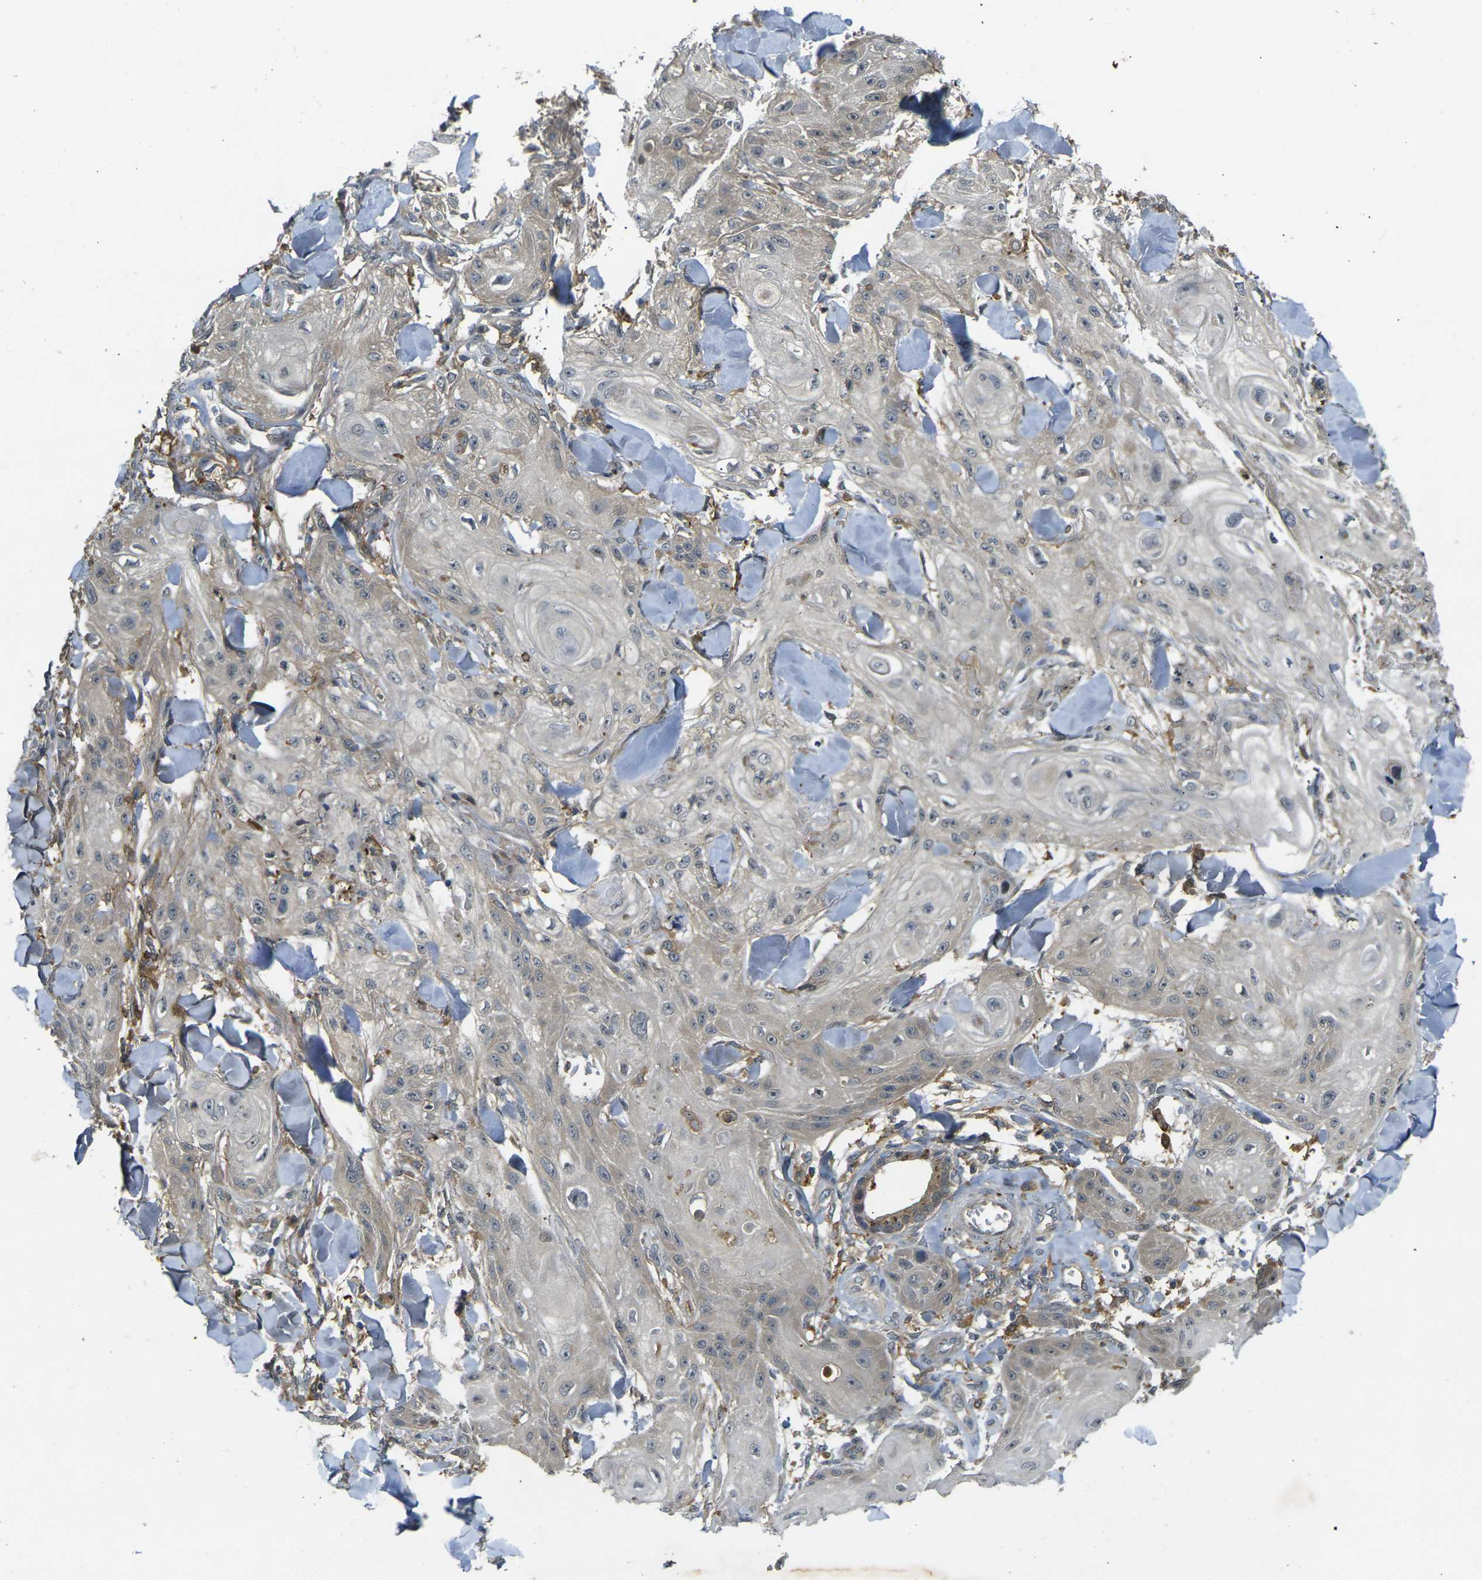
{"staining": {"intensity": "weak", "quantity": ">75%", "location": "cytoplasmic/membranous"}, "tissue": "skin cancer", "cell_type": "Tumor cells", "image_type": "cancer", "snomed": [{"axis": "morphology", "description": "Squamous cell carcinoma, NOS"}, {"axis": "topography", "description": "Skin"}], "caption": "A brown stain highlights weak cytoplasmic/membranous staining of a protein in squamous cell carcinoma (skin) tumor cells.", "gene": "PIGL", "patient": {"sex": "male", "age": 74}}